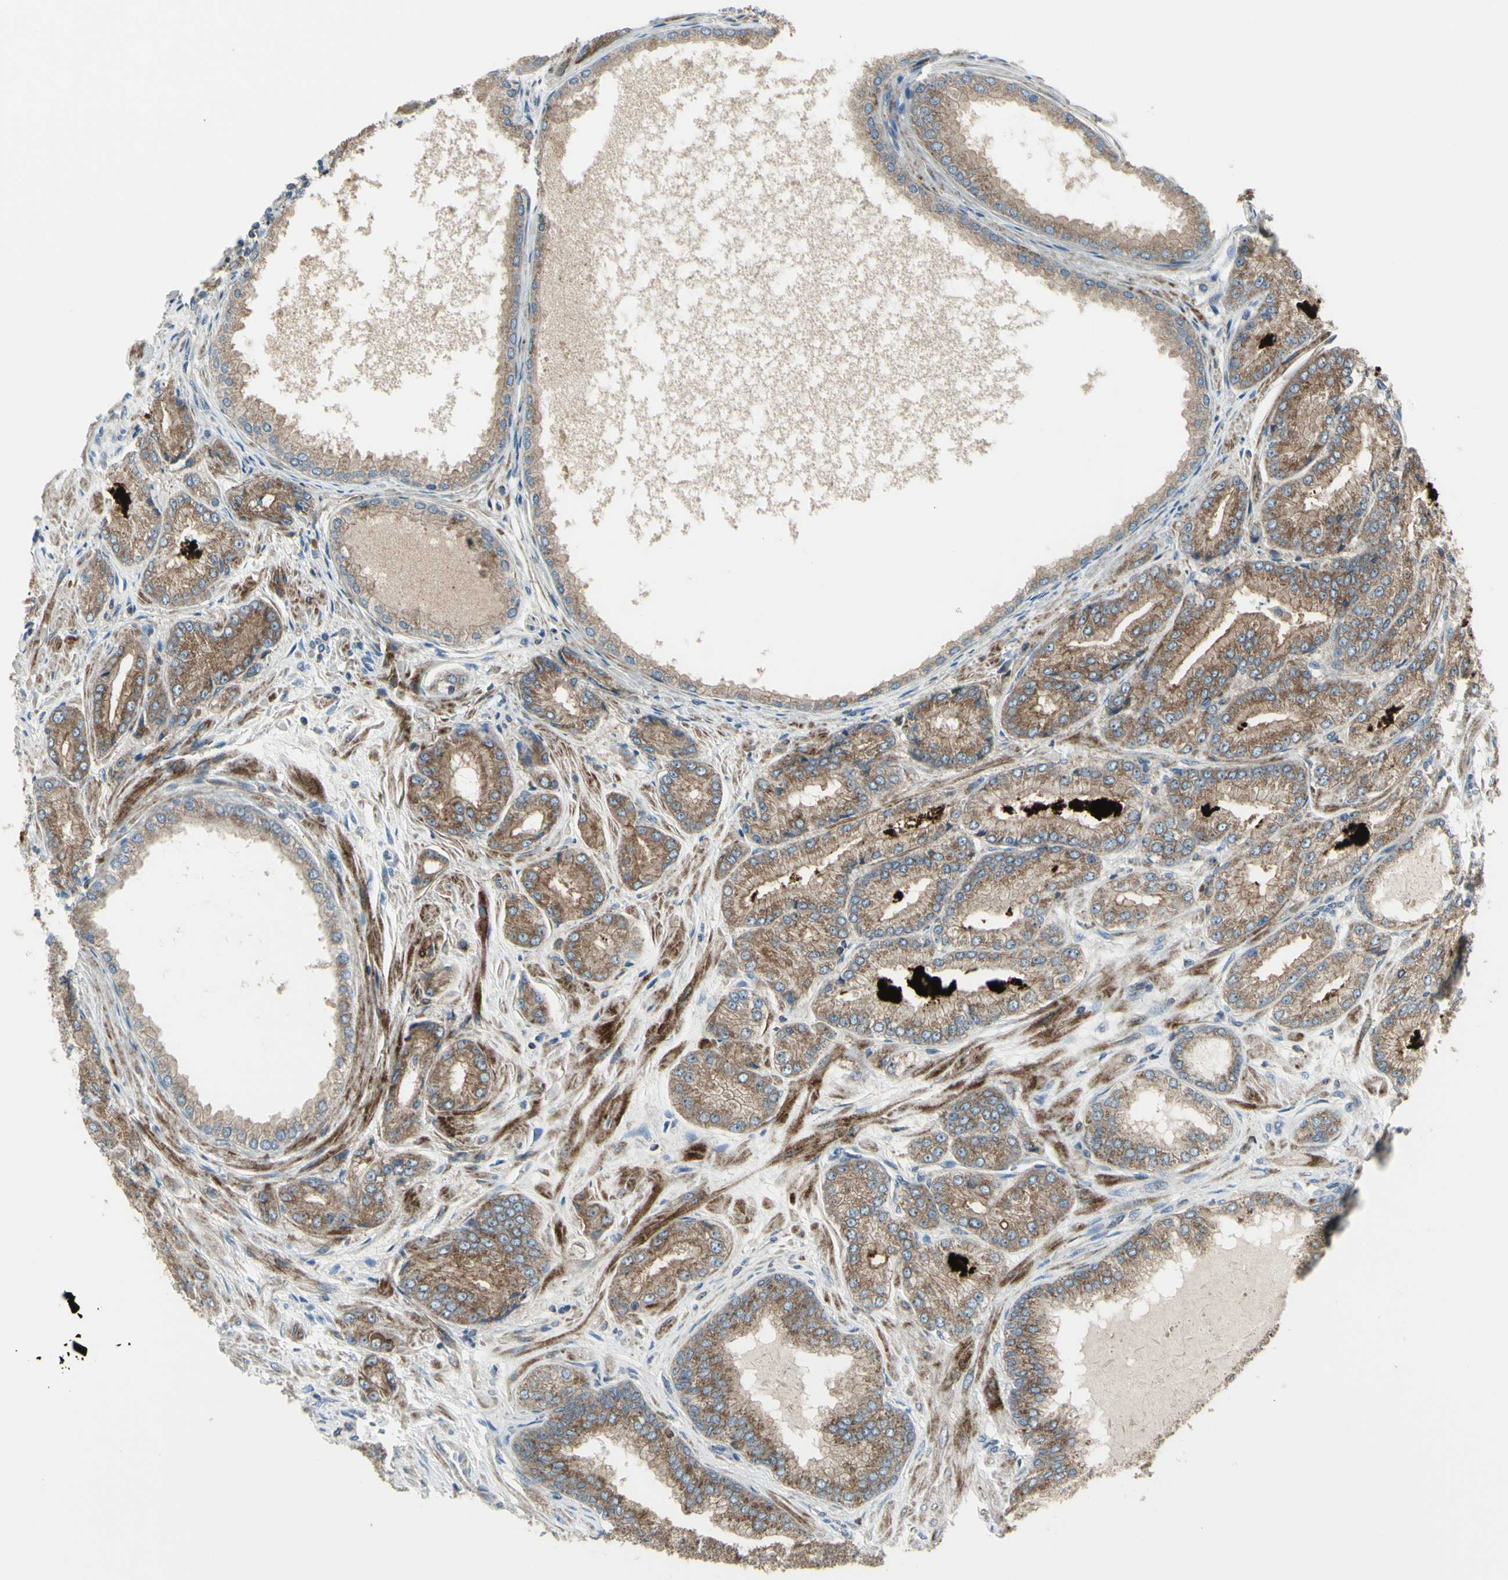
{"staining": {"intensity": "moderate", "quantity": ">75%", "location": "cytoplasmic/membranous"}, "tissue": "prostate cancer", "cell_type": "Tumor cells", "image_type": "cancer", "snomed": [{"axis": "morphology", "description": "Adenocarcinoma, High grade"}, {"axis": "topography", "description": "Prostate"}], "caption": "Immunohistochemical staining of prostate cancer demonstrates moderate cytoplasmic/membranous protein staining in about >75% of tumor cells.", "gene": "NAPA", "patient": {"sex": "male", "age": 59}}